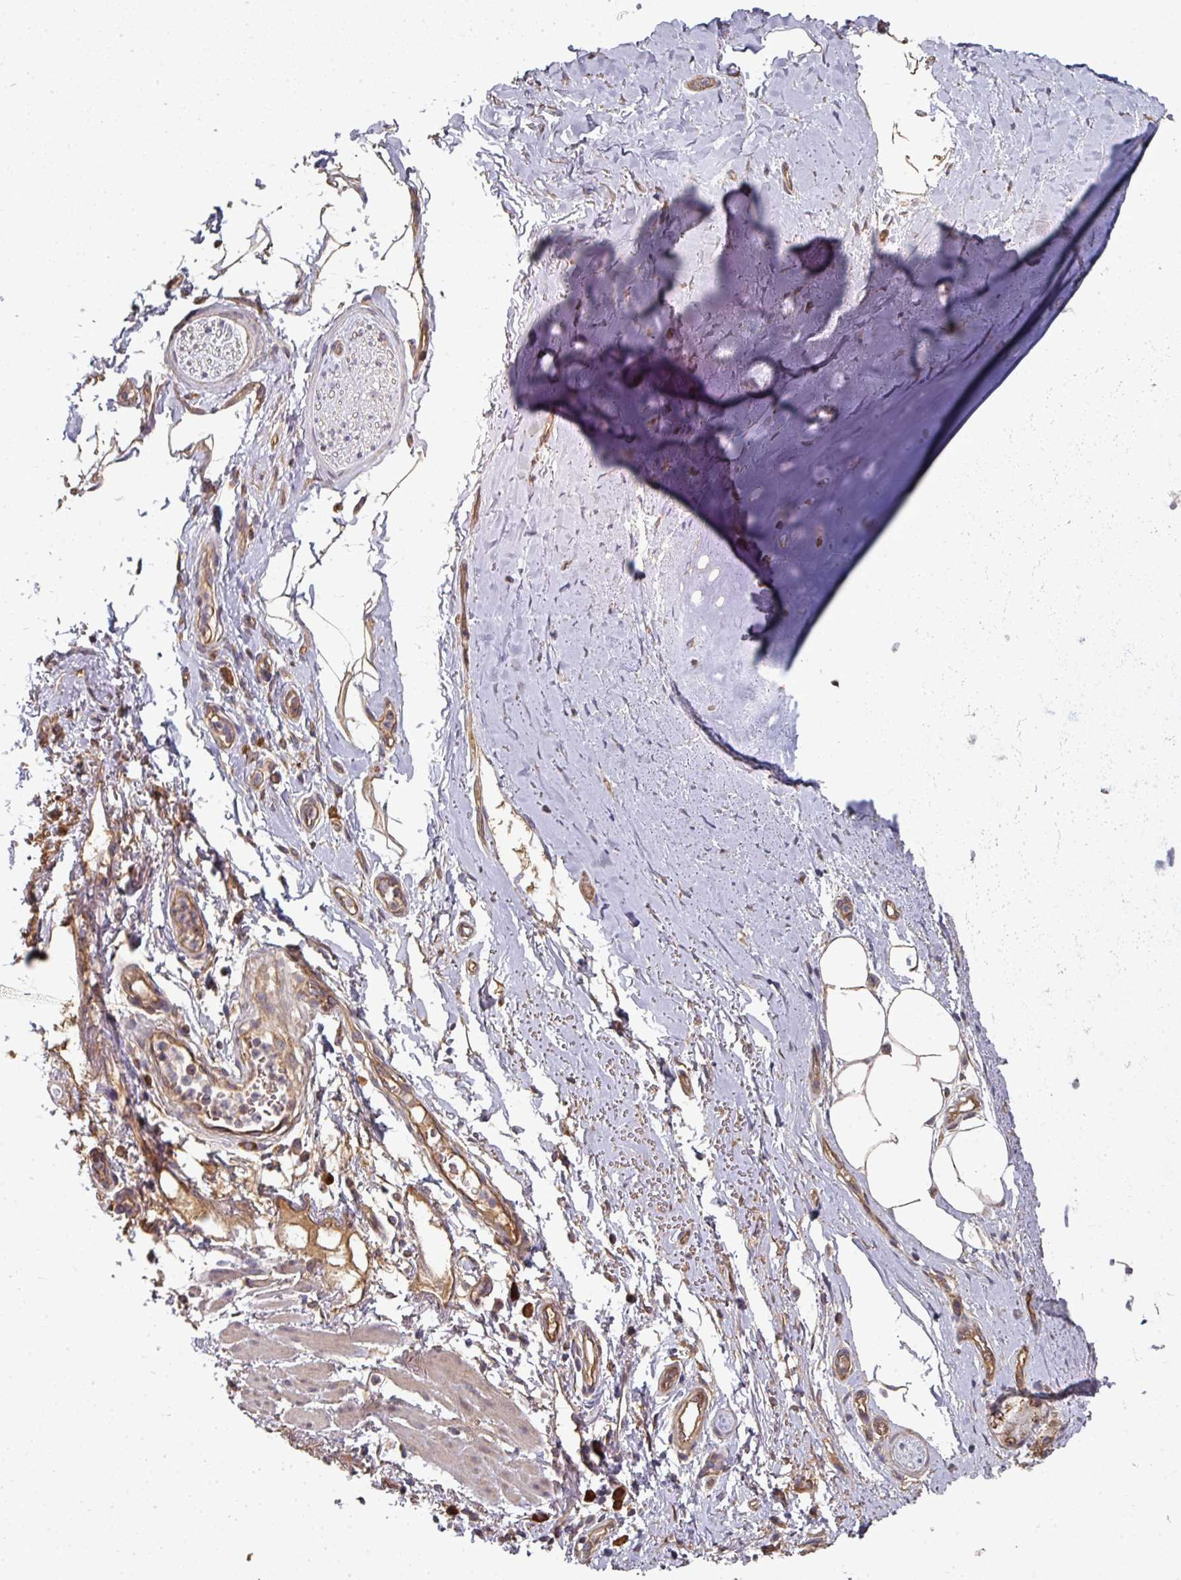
{"staining": {"intensity": "weak", "quantity": "25%-75%", "location": "cytoplasmic/membranous"}, "tissue": "adipose tissue", "cell_type": "Adipocytes", "image_type": "normal", "snomed": [{"axis": "morphology", "description": "Normal tissue, NOS"}, {"axis": "topography", "description": "Cartilage tissue"}, {"axis": "topography", "description": "Bronchus"}], "caption": "DAB immunohistochemical staining of benign adipose tissue shows weak cytoplasmic/membranous protein positivity in about 25%-75% of adipocytes.", "gene": "EDEM2", "patient": {"sex": "female", "age": 72}}